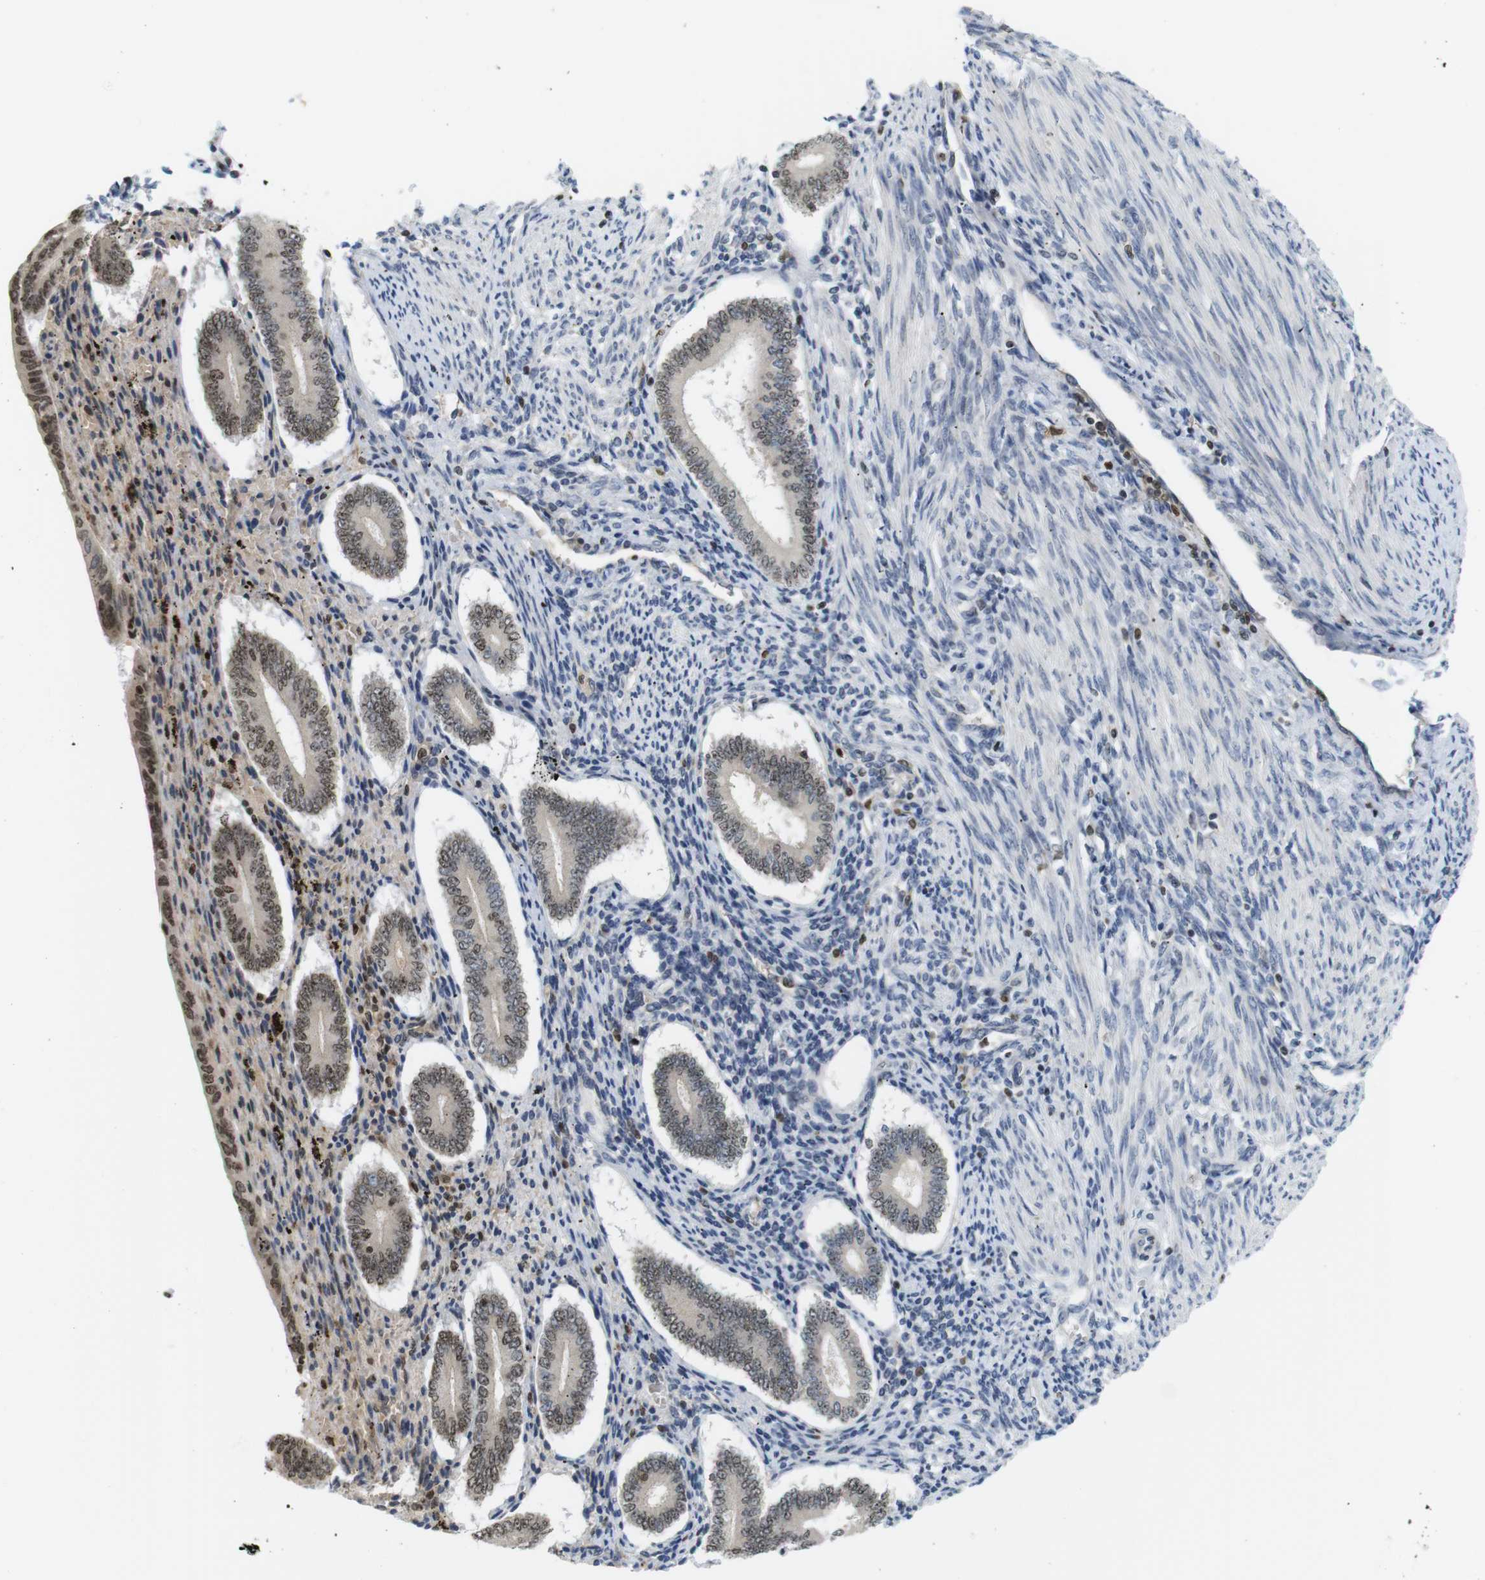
{"staining": {"intensity": "moderate", "quantity": "25%-75%", "location": "nuclear"}, "tissue": "endometrium", "cell_type": "Cells in endometrial stroma", "image_type": "normal", "snomed": [{"axis": "morphology", "description": "Normal tissue, NOS"}, {"axis": "topography", "description": "Endometrium"}], "caption": "Brown immunohistochemical staining in unremarkable endometrium shows moderate nuclear positivity in approximately 25%-75% of cells in endometrial stroma.", "gene": "MBD1", "patient": {"sex": "female", "age": 42}}